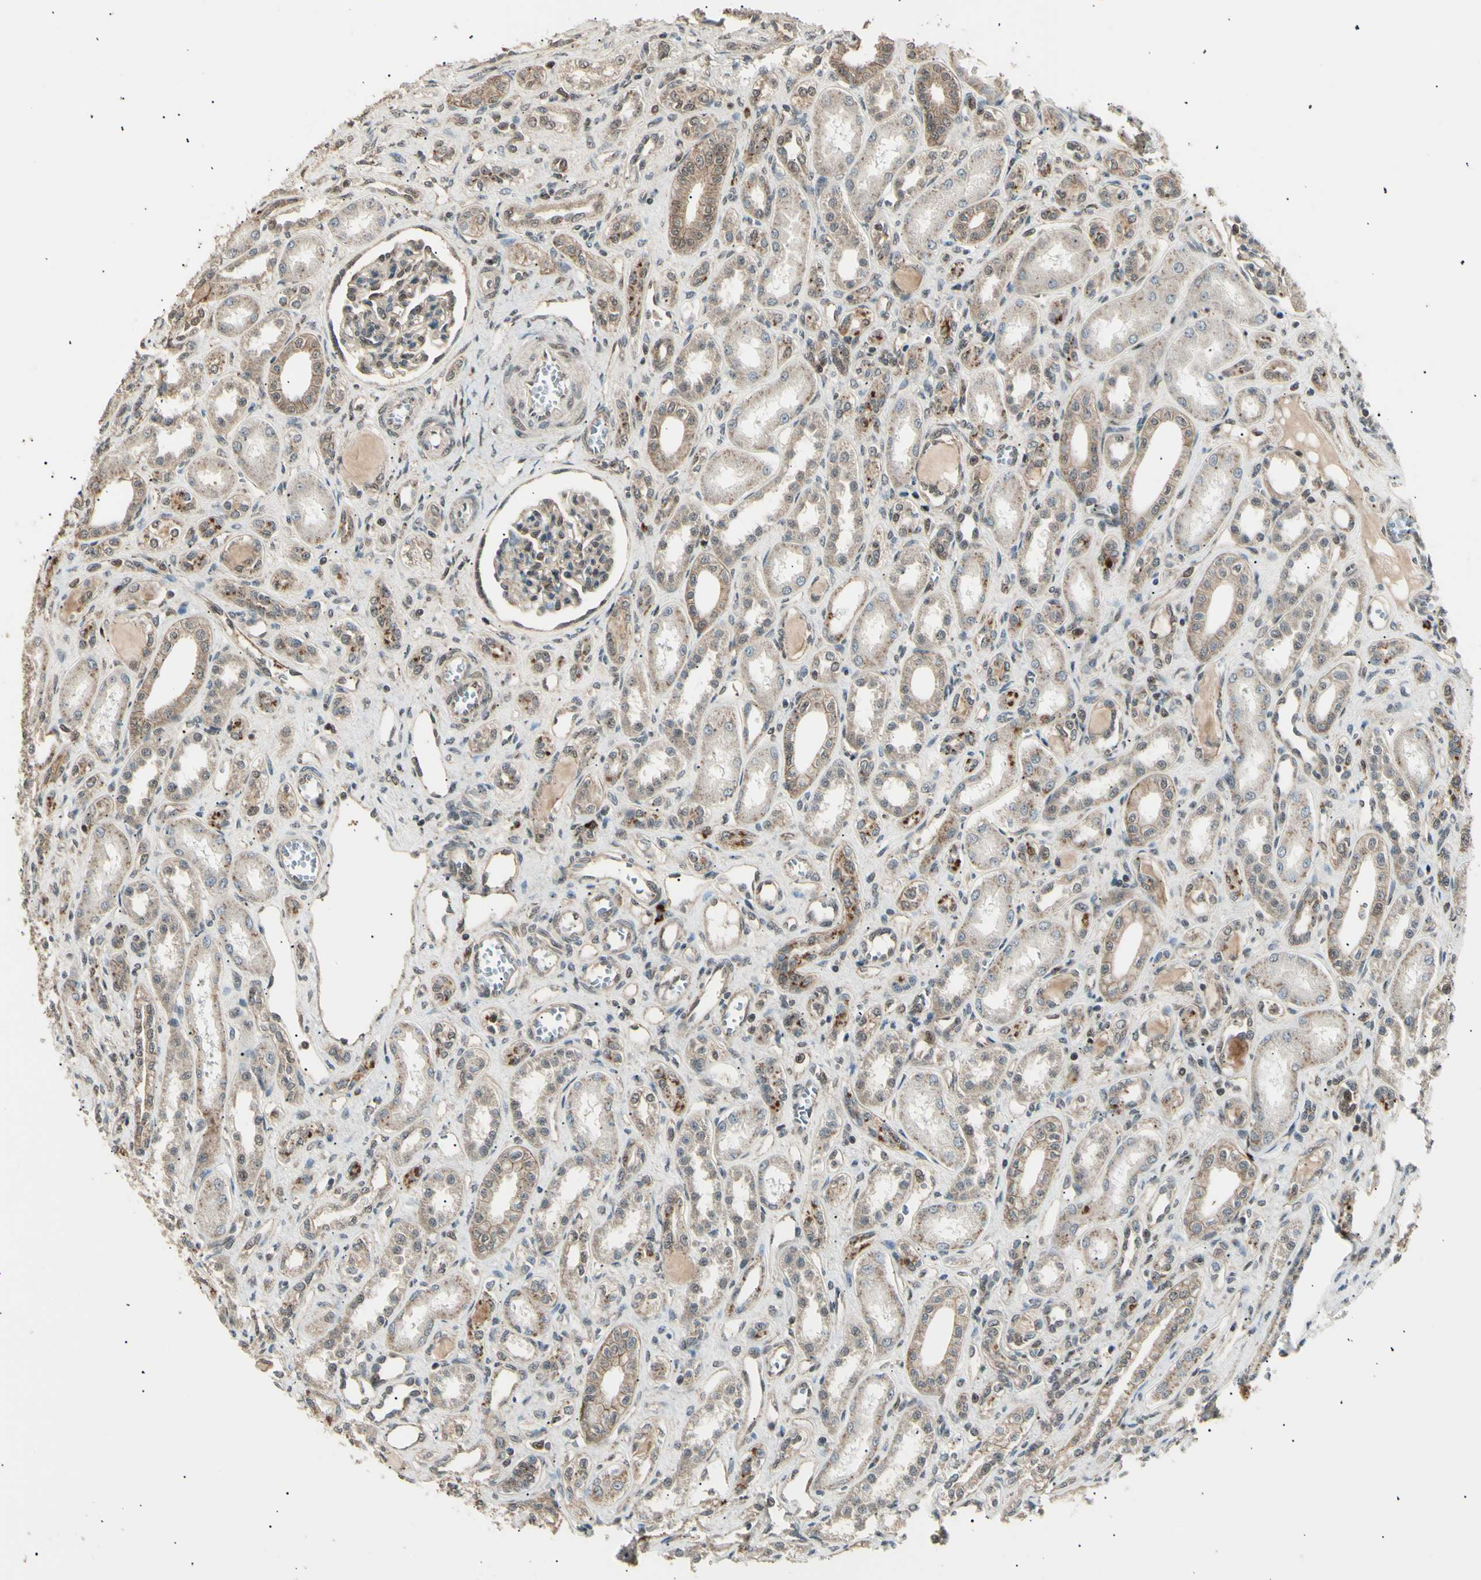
{"staining": {"intensity": "weak", "quantity": ">75%", "location": "cytoplasmic/membranous,nuclear"}, "tissue": "kidney", "cell_type": "Cells in glomeruli", "image_type": "normal", "snomed": [{"axis": "morphology", "description": "Normal tissue, NOS"}, {"axis": "topography", "description": "Kidney"}], "caption": "Protein staining shows weak cytoplasmic/membranous,nuclear expression in about >75% of cells in glomeruli in benign kidney.", "gene": "NUAK2", "patient": {"sex": "male", "age": 7}}